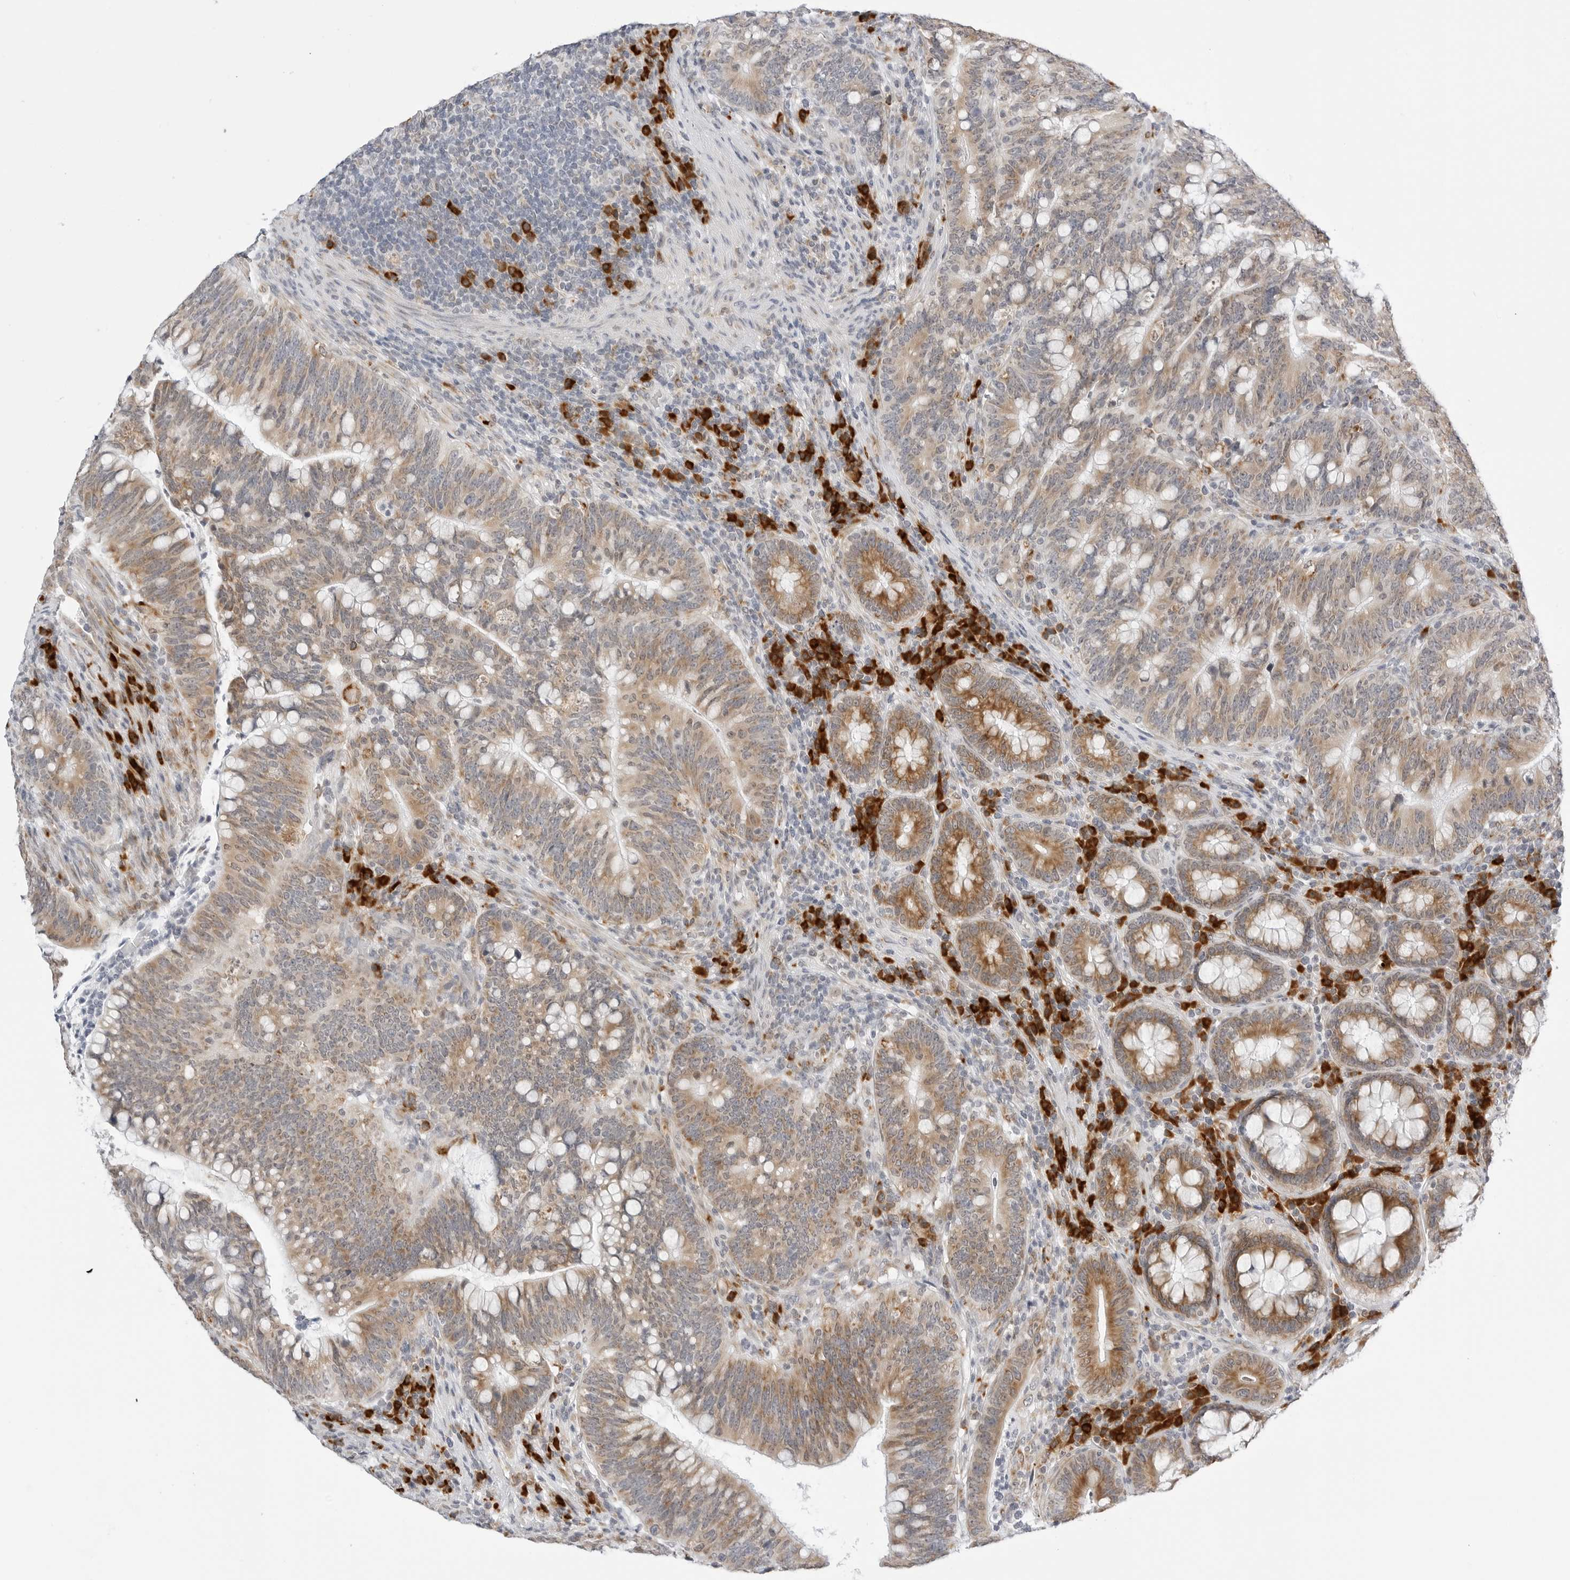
{"staining": {"intensity": "weak", "quantity": ">75%", "location": "cytoplasmic/membranous"}, "tissue": "colorectal cancer", "cell_type": "Tumor cells", "image_type": "cancer", "snomed": [{"axis": "morphology", "description": "Adenocarcinoma, NOS"}, {"axis": "topography", "description": "Colon"}], "caption": "IHC (DAB) staining of human adenocarcinoma (colorectal) shows weak cytoplasmic/membranous protein positivity in about >75% of tumor cells.", "gene": "RPN1", "patient": {"sex": "female", "age": 66}}